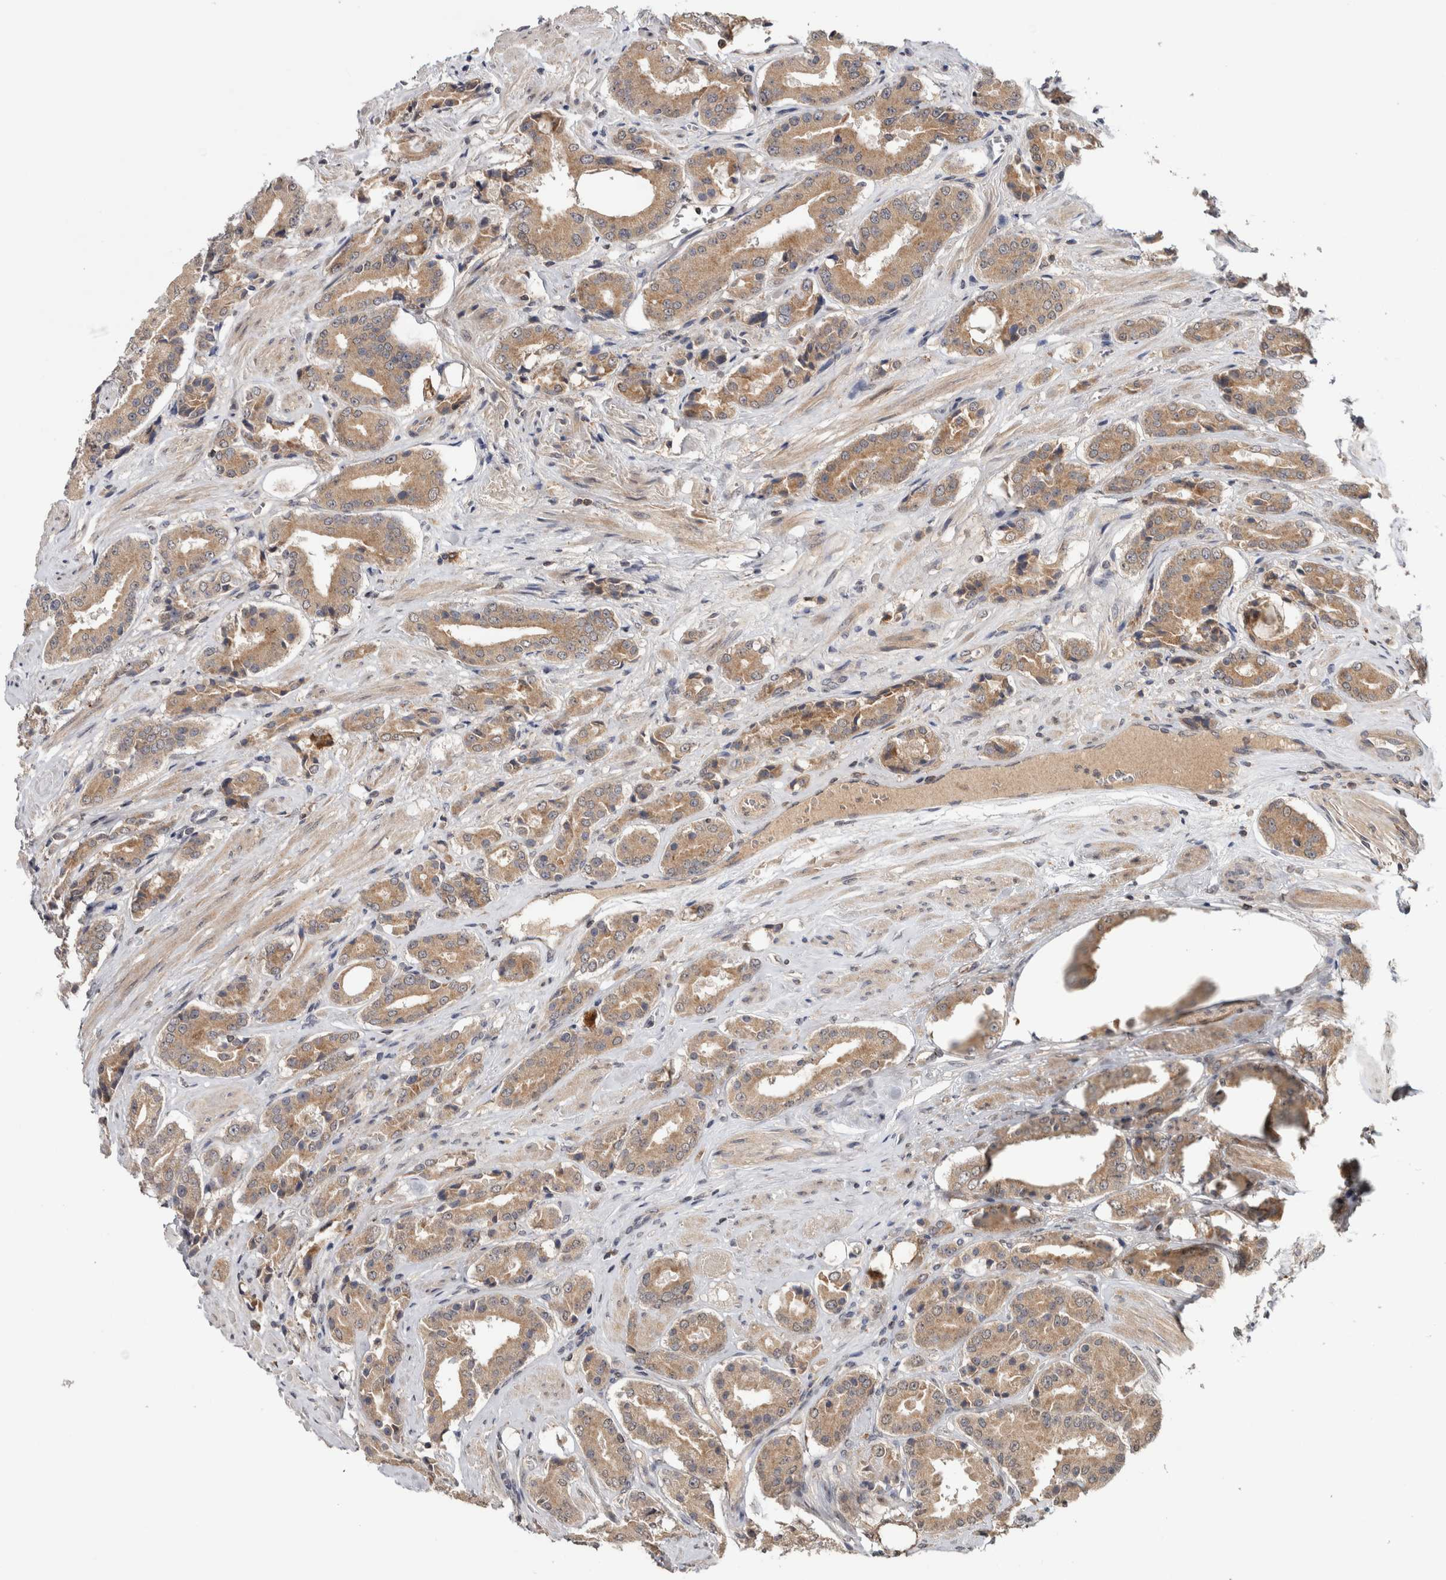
{"staining": {"intensity": "moderate", "quantity": ">75%", "location": "cytoplasmic/membranous"}, "tissue": "prostate cancer", "cell_type": "Tumor cells", "image_type": "cancer", "snomed": [{"axis": "morphology", "description": "Adenocarcinoma, High grade"}, {"axis": "topography", "description": "Prostate"}], "caption": "Prostate cancer (high-grade adenocarcinoma) stained with immunohistochemistry (IHC) reveals moderate cytoplasmic/membranous staining in about >75% of tumor cells. (Stains: DAB in brown, nuclei in blue, Microscopy: brightfield microscopy at high magnification).", "gene": "HMOX2", "patient": {"sex": "male", "age": 71}}